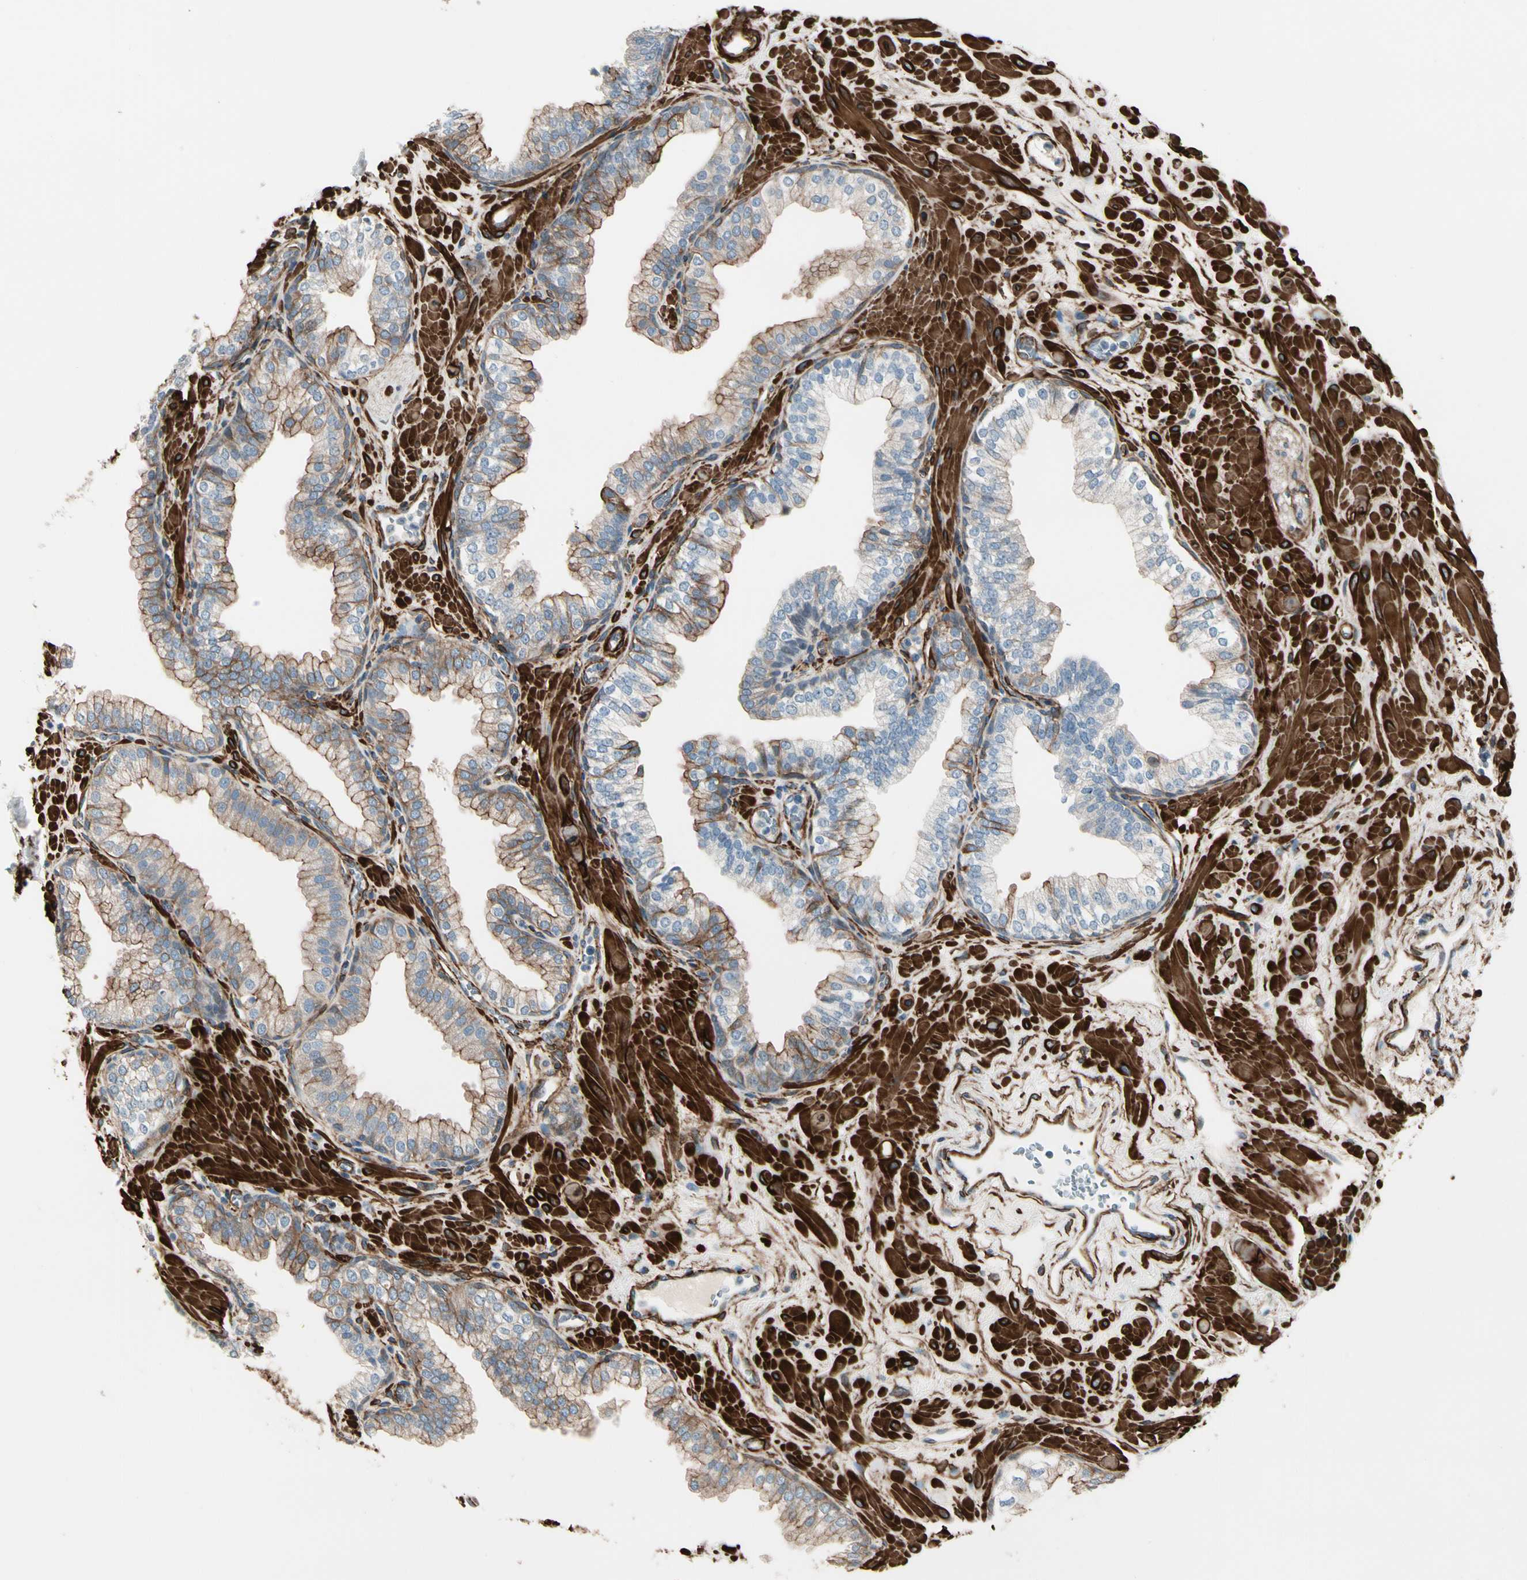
{"staining": {"intensity": "moderate", "quantity": "<25%", "location": "cytoplasmic/membranous"}, "tissue": "prostate", "cell_type": "Glandular cells", "image_type": "normal", "snomed": [{"axis": "morphology", "description": "Normal tissue, NOS"}, {"axis": "topography", "description": "Prostate"}], "caption": "A high-resolution histopathology image shows immunohistochemistry staining of unremarkable prostate, which demonstrates moderate cytoplasmic/membranous positivity in approximately <25% of glandular cells. Using DAB (3,3'-diaminobenzidine) (brown) and hematoxylin (blue) stains, captured at high magnification using brightfield microscopy.", "gene": "CALD1", "patient": {"sex": "male", "age": 60}}